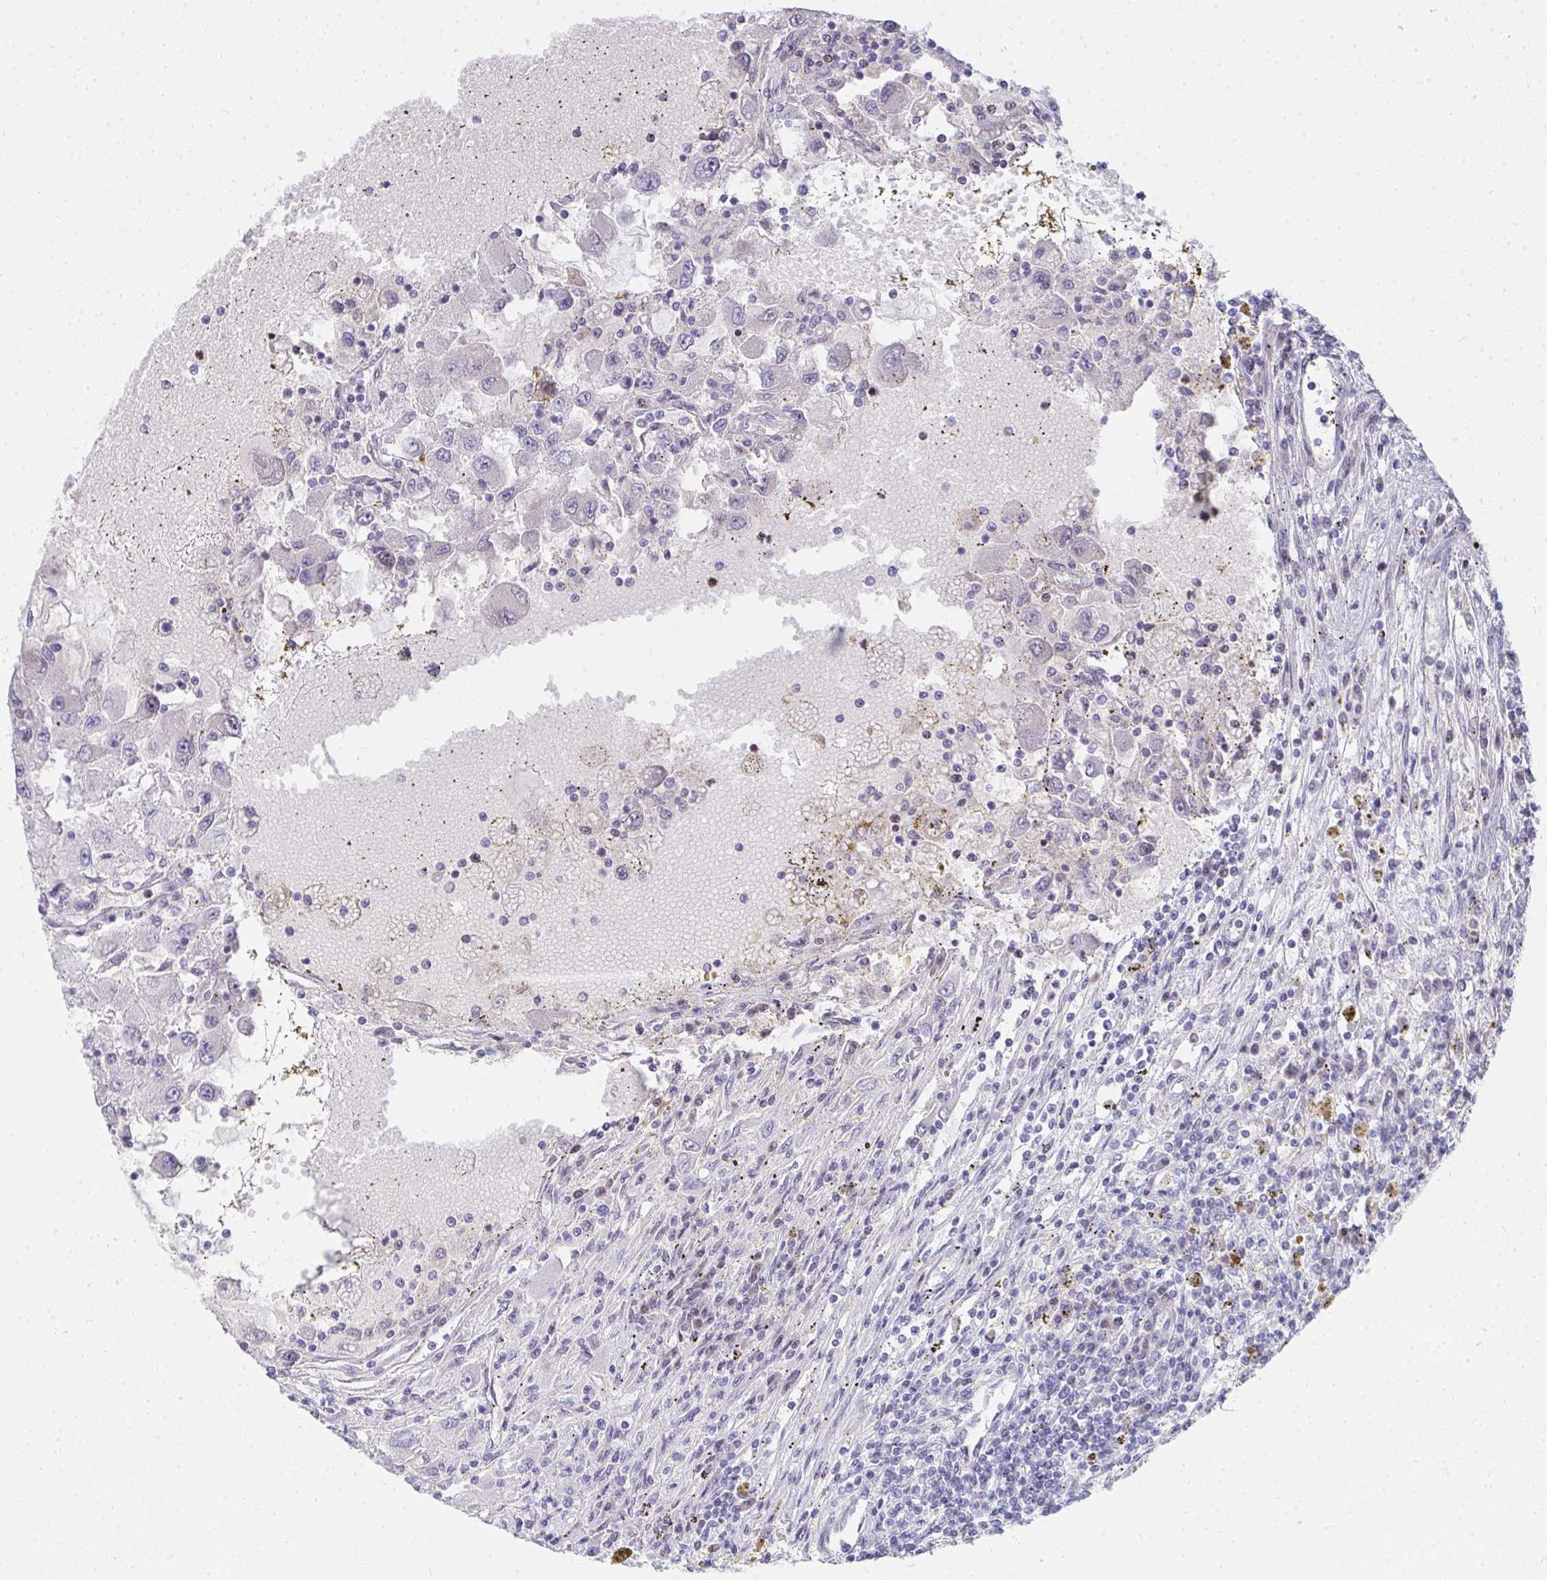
{"staining": {"intensity": "negative", "quantity": "none", "location": "none"}, "tissue": "renal cancer", "cell_type": "Tumor cells", "image_type": "cancer", "snomed": [{"axis": "morphology", "description": "Adenocarcinoma, NOS"}, {"axis": "topography", "description": "Kidney"}], "caption": "A high-resolution image shows immunohistochemistry staining of renal adenocarcinoma, which reveals no significant expression in tumor cells.", "gene": "ZNF182", "patient": {"sex": "female", "age": 67}}